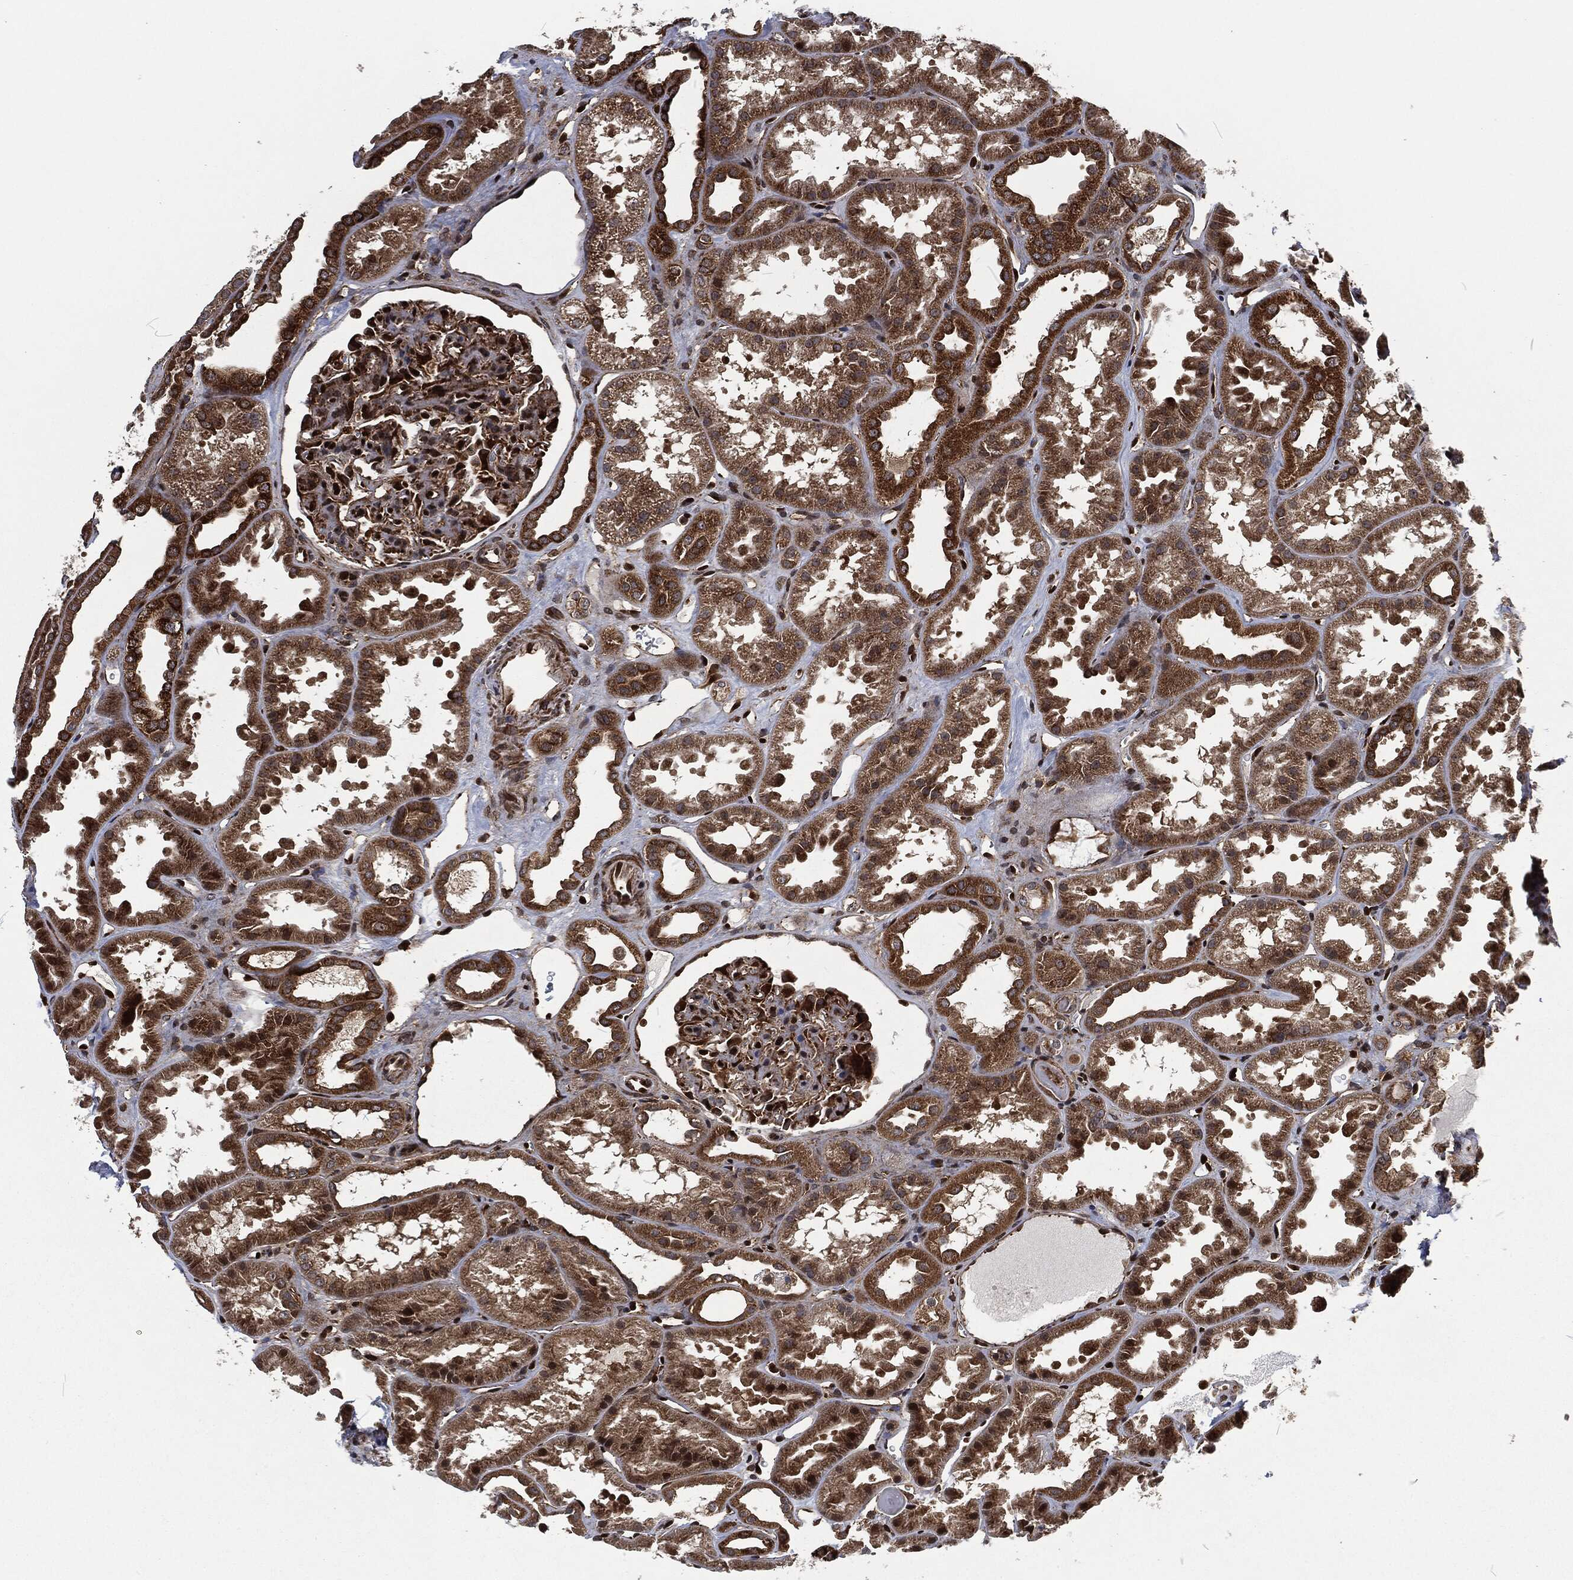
{"staining": {"intensity": "strong", "quantity": "<25%", "location": "cytoplasmic/membranous"}, "tissue": "kidney", "cell_type": "Cells in glomeruli", "image_type": "normal", "snomed": [{"axis": "morphology", "description": "Normal tissue, NOS"}, {"axis": "topography", "description": "Kidney"}], "caption": "A brown stain labels strong cytoplasmic/membranous expression of a protein in cells in glomeruli of normal kidney.", "gene": "CMPK2", "patient": {"sex": "male", "age": 61}}